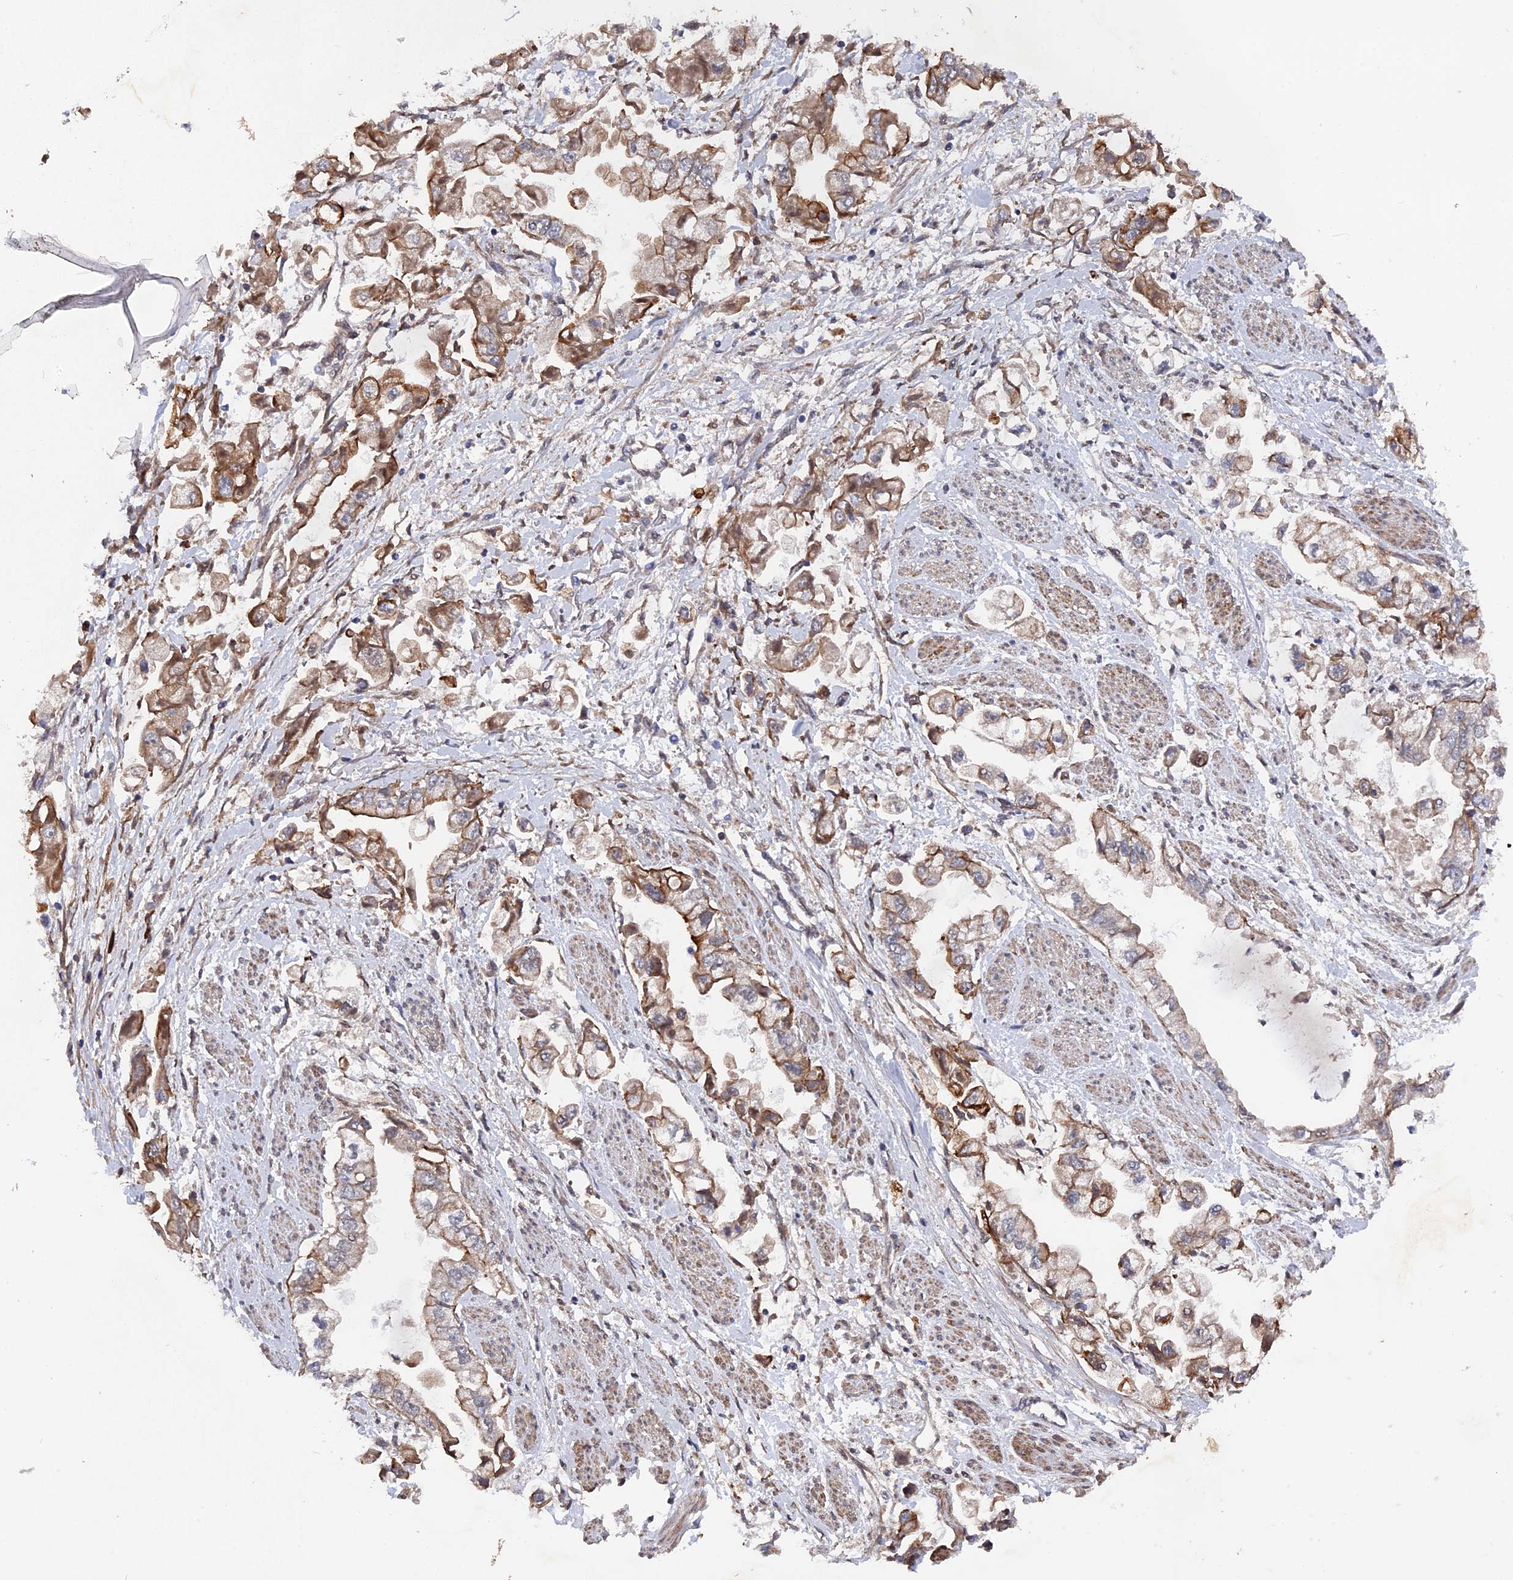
{"staining": {"intensity": "moderate", "quantity": ">75%", "location": "cytoplasmic/membranous"}, "tissue": "stomach cancer", "cell_type": "Tumor cells", "image_type": "cancer", "snomed": [{"axis": "morphology", "description": "Adenocarcinoma, NOS"}, {"axis": "topography", "description": "Stomach"}], "caption": "Immunohistochemistry (DAB (3,3'-diaminobenzidine)) staining of human stomach cancer displays moderate cytoplasmic/membranous protein positivity in approximately >75% of tumor cells.", "gene": "NOSIP", "patient": {"sex": "male", "age": 62}}